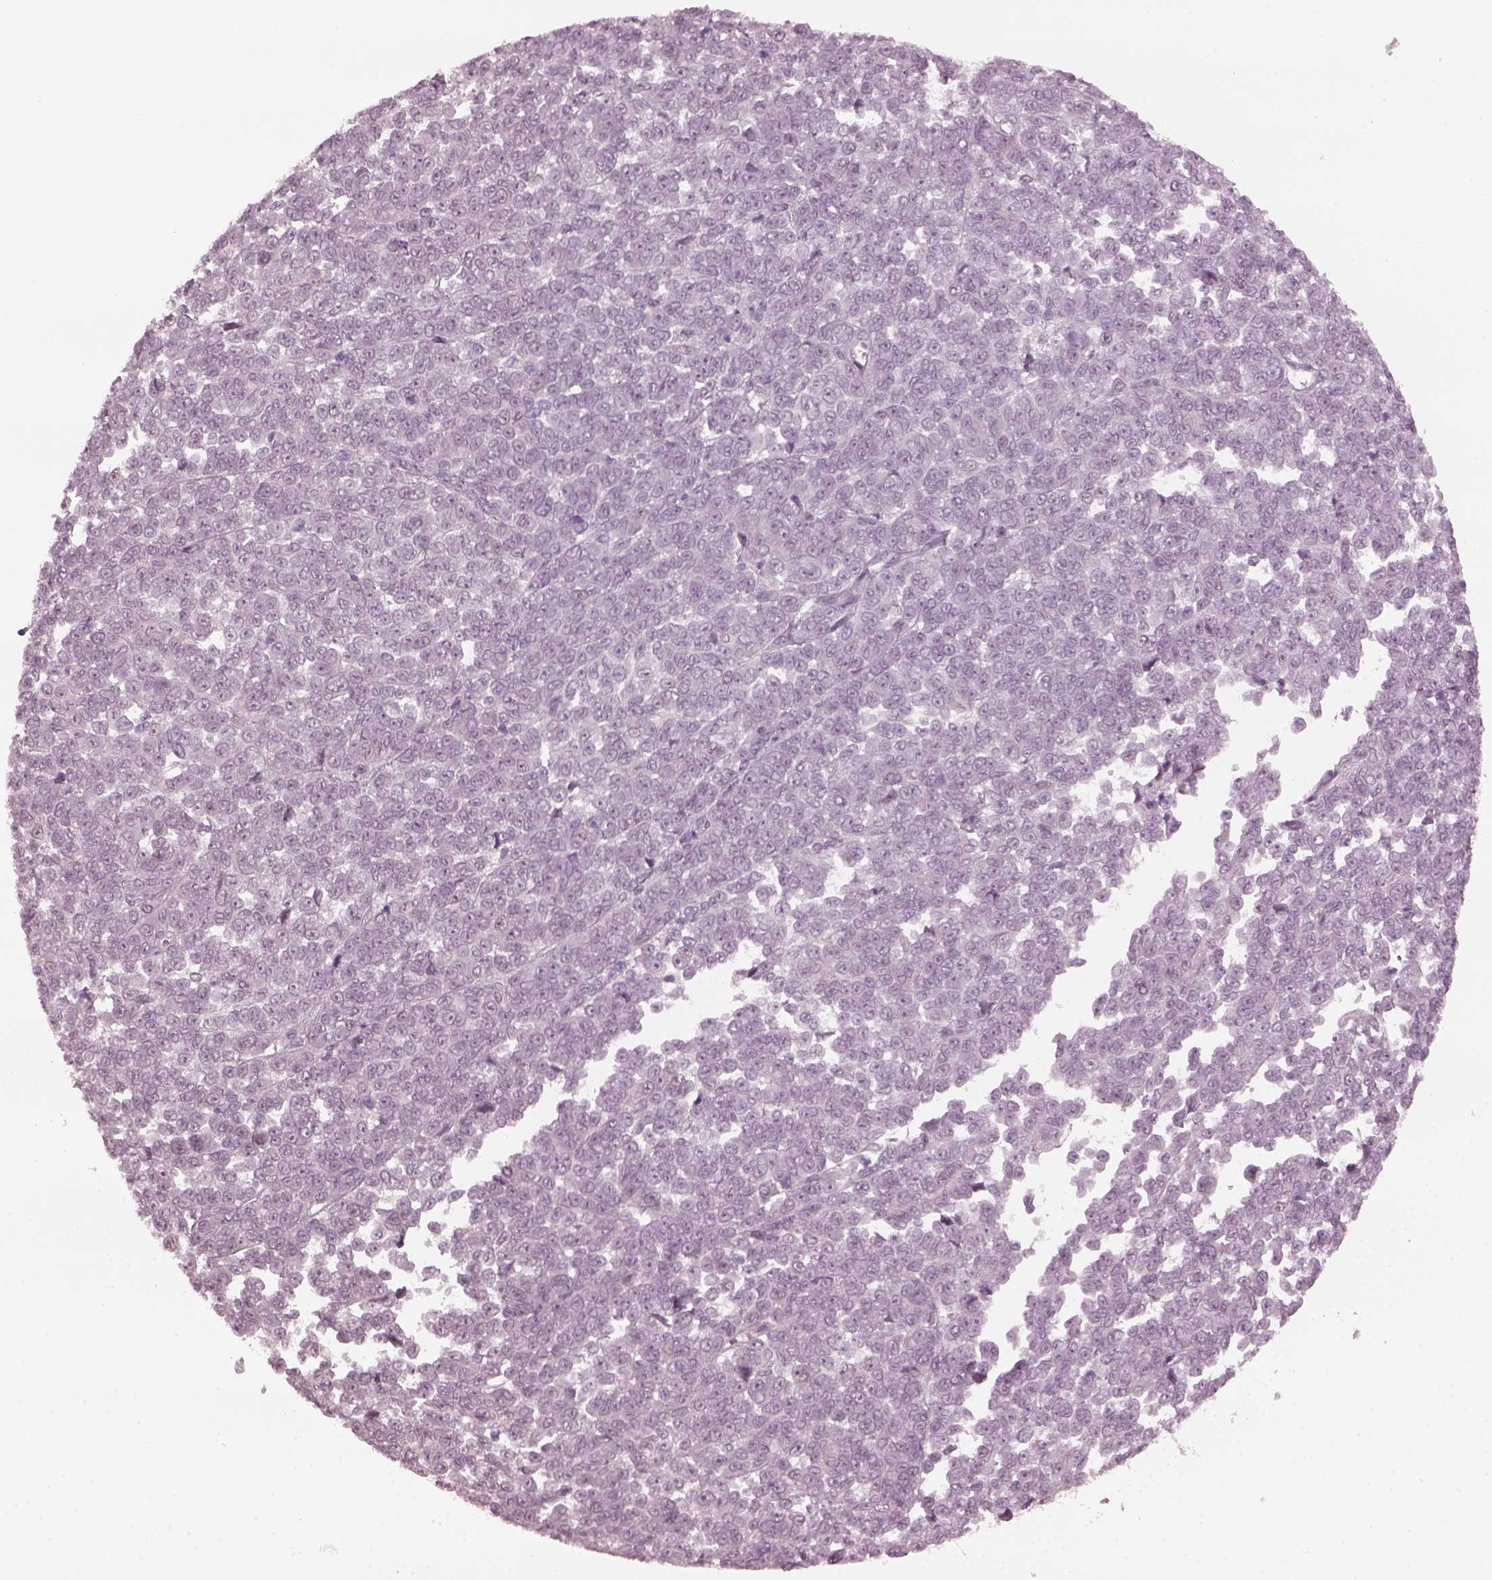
{"staining": {"intensity": "negative", "quantity": "none", "location": "none"}, "tissue": "melanoma", "cell_type": "Tumor cells", "image_type": "cancer", "snomed": [{"axis": "morphology", "description": "Malignant melanoma, NOS"}, {"axis": "topography", "description": "Skin"}], "caption": "The photomicrograph displays no significant positivity in tumor cells of melanoma. (Brightfield microscopy of DAB (3,3'-diaminobenzidine) immunohistochemistry (IHC) at high magnification).", "gene": "CCDC170", "patient": {"sex": "female", "age": 95}}